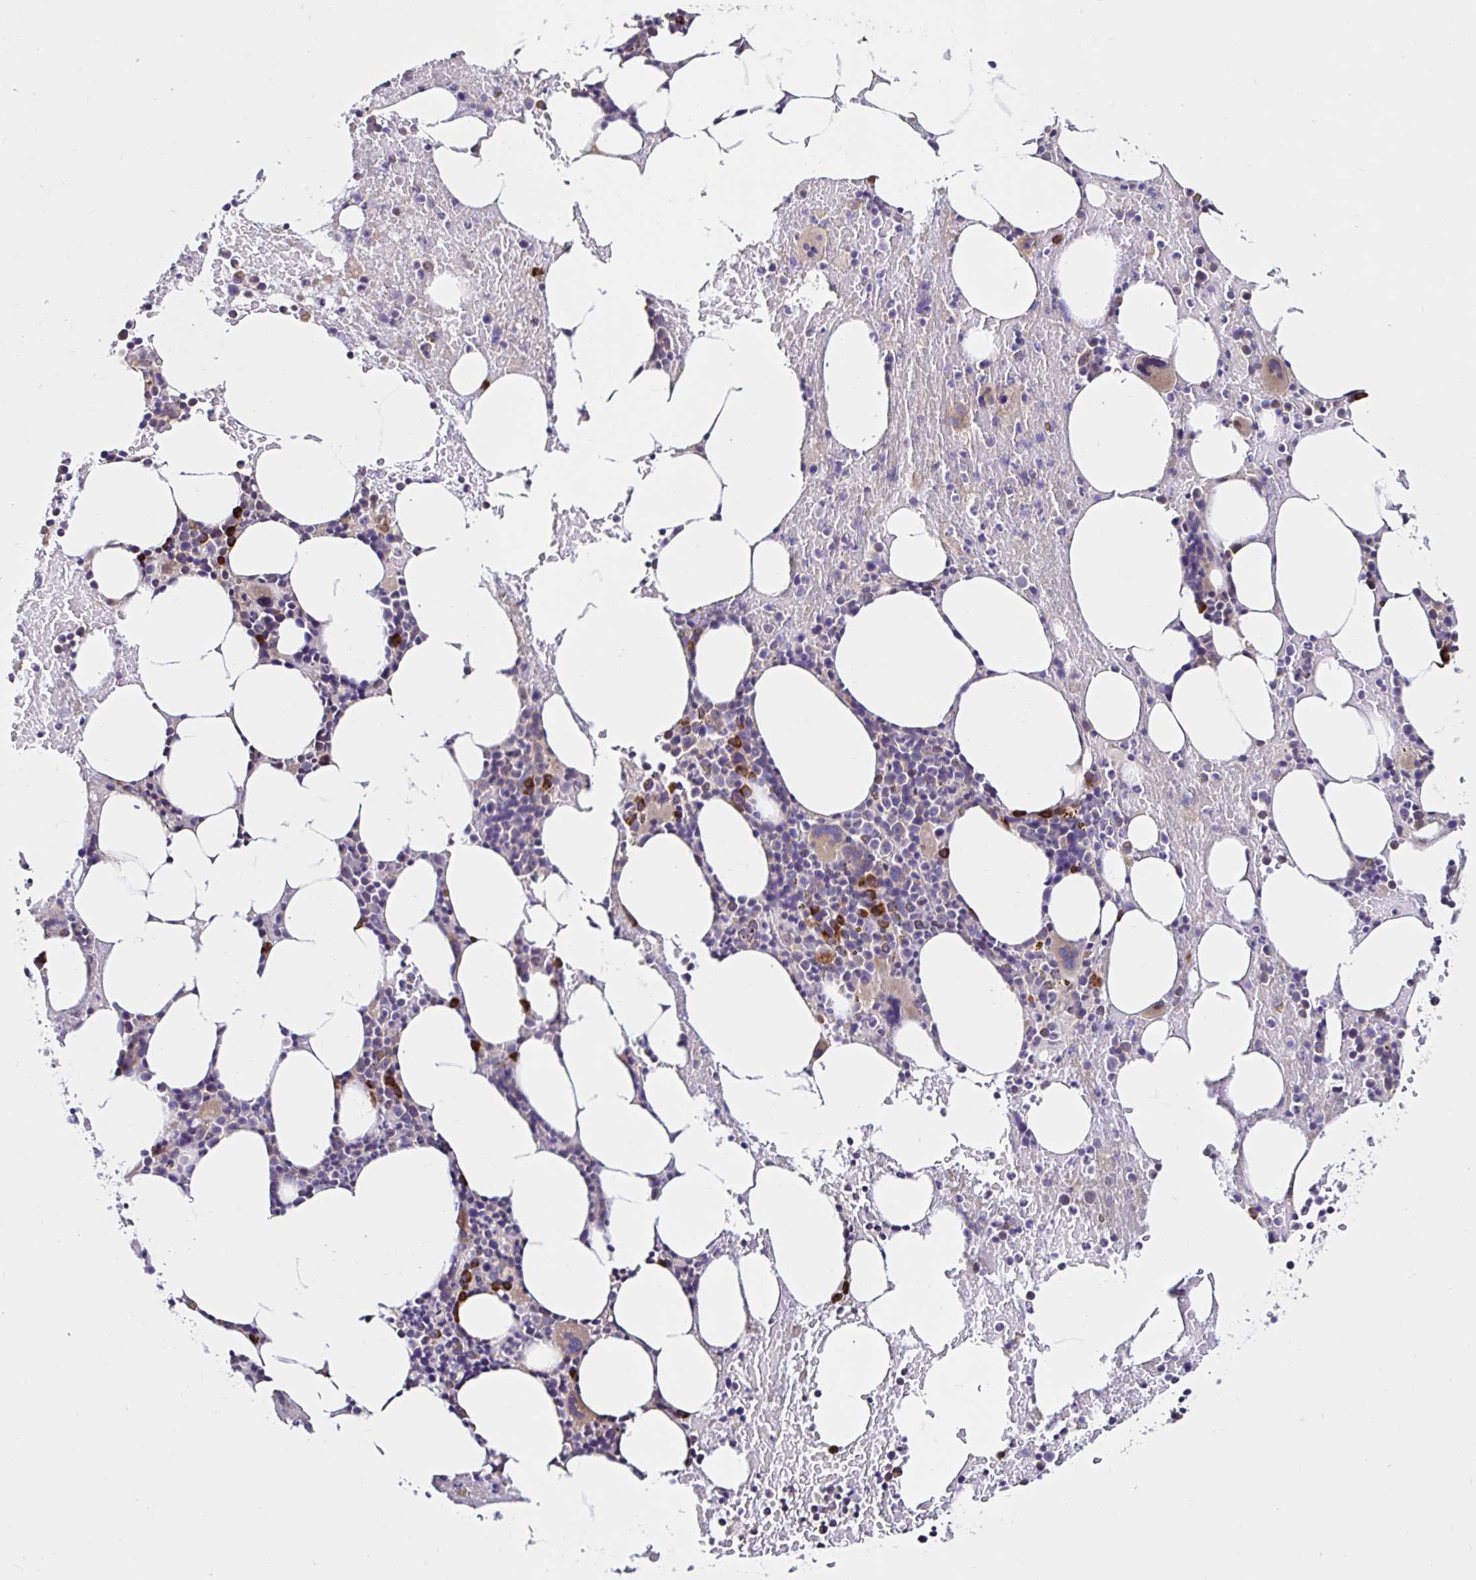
{"staining": {"intensity": "moderate", "quantity": "<25%", "location": "cytoplasmic/membranous"}, "tissue": "bone marrow", "cell_type": "Hematopoietic cells", "image_type": "normal", "snomed": [{"axis": "morphology", "description": "Normal tissue, NOS"}, {"axis": "topography", "description": "Bone marrow"}], "caption": "Hematopoietic cells display low levels of moderate cytoplasmic/membranous staining in about <25% of cells in normal human bone marrow.", "gene": "VSIG2", "patient": {"sex": "female", "age": 62}}